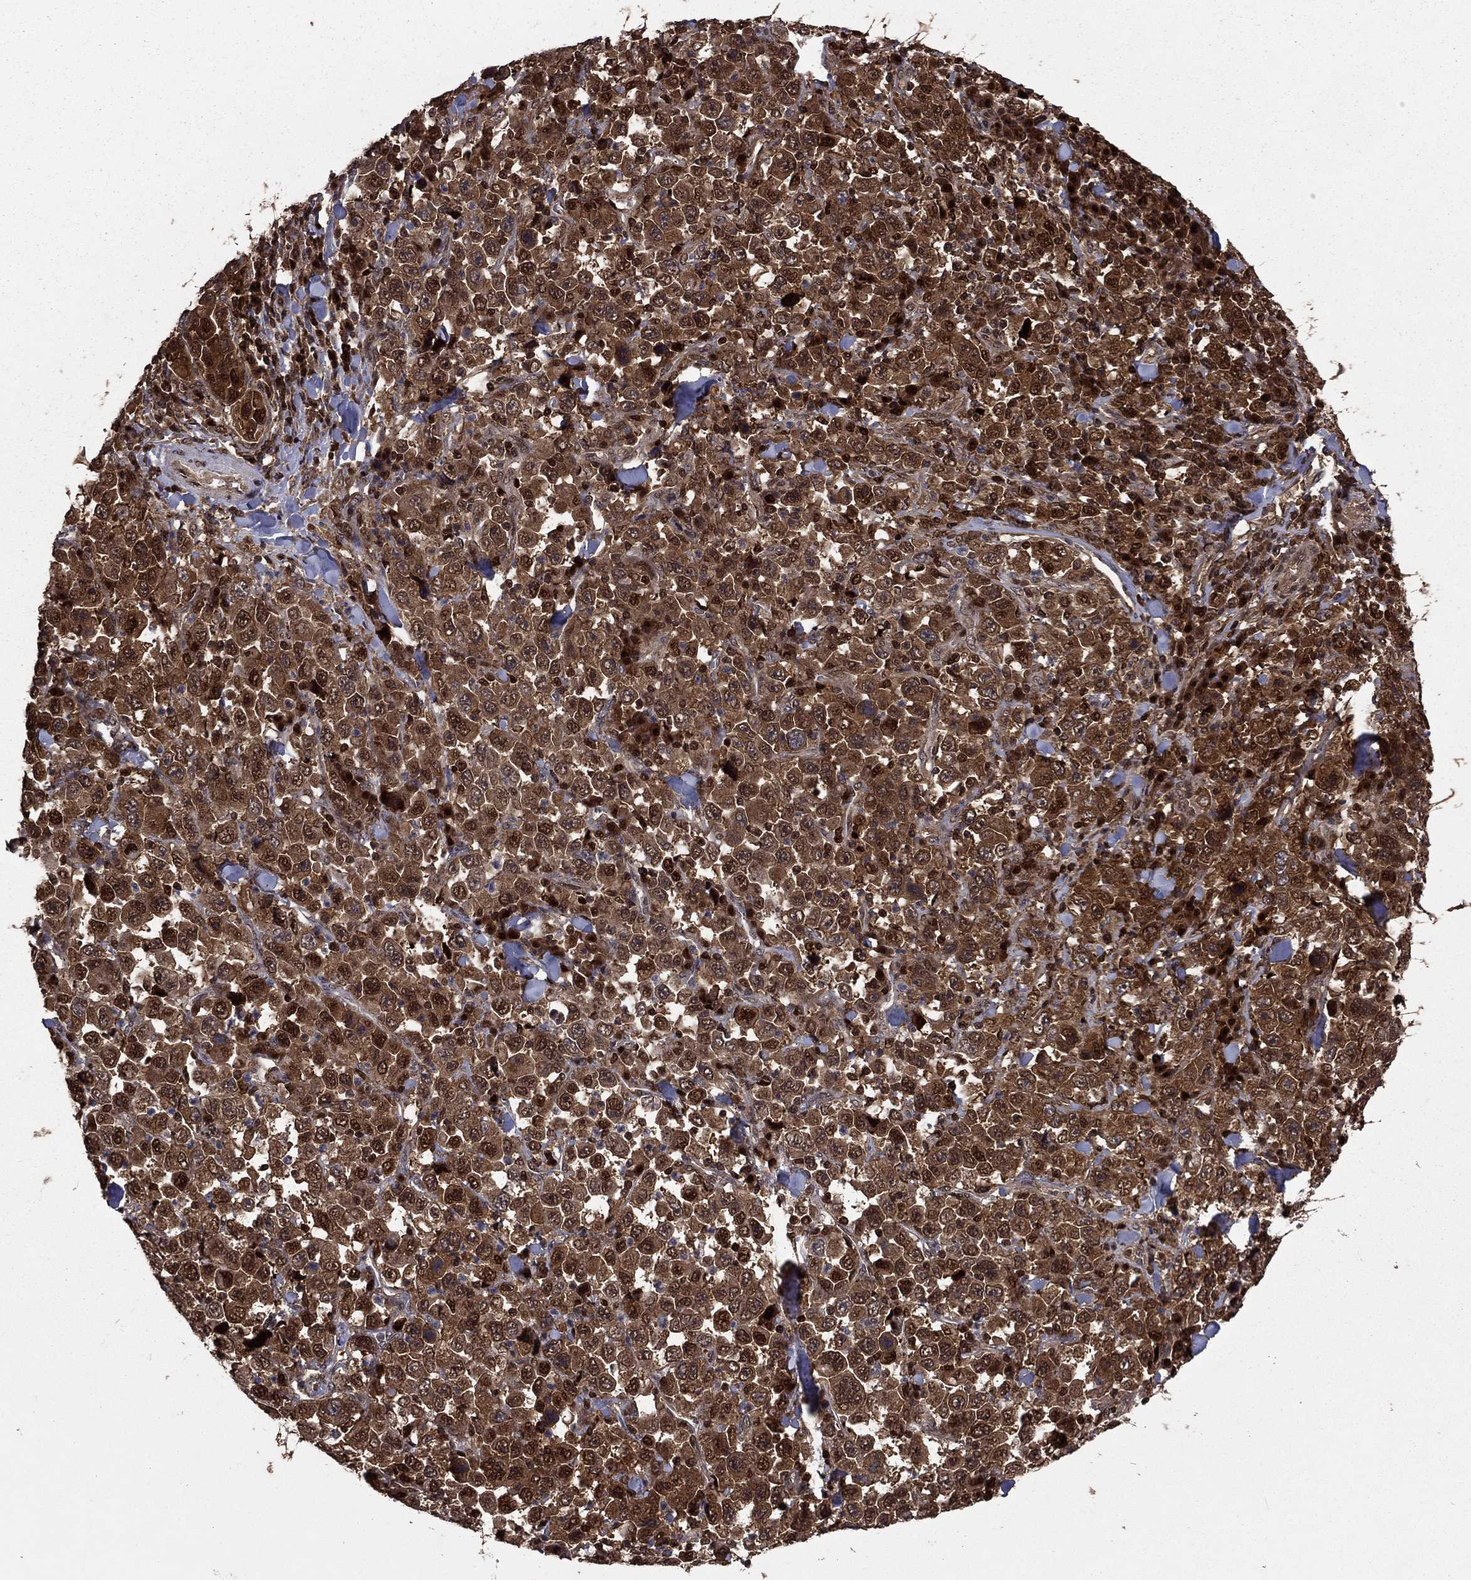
{"staining": {"intensity": "strong", "quantity": ">75%", "location": "cytoplasmic/membranous,nuclear"}, "tissue": "stomach cancer", "cell_type": "Tumor cells", "image_type": "cancer", "snomed": [{"axis": "morphology", "description": "Normal tissue, NOS"}, {"axis": "morphology", "description": "Adenocarcinoma, NOS"}, {"axis": "topography", "description": "Stomach, upper"}, {"axis": "topography", "description": "Stomach"}], "caption": "A micrograph showing strong cytoplasmic/membranous and nuclear positivity in about >75% of tumor cells in adenocarcinoma (stomach), as visualized by brown immunohistochemical staining.", "gene": "APPBP2", "patient": {"sex": "male", "age": 59}}